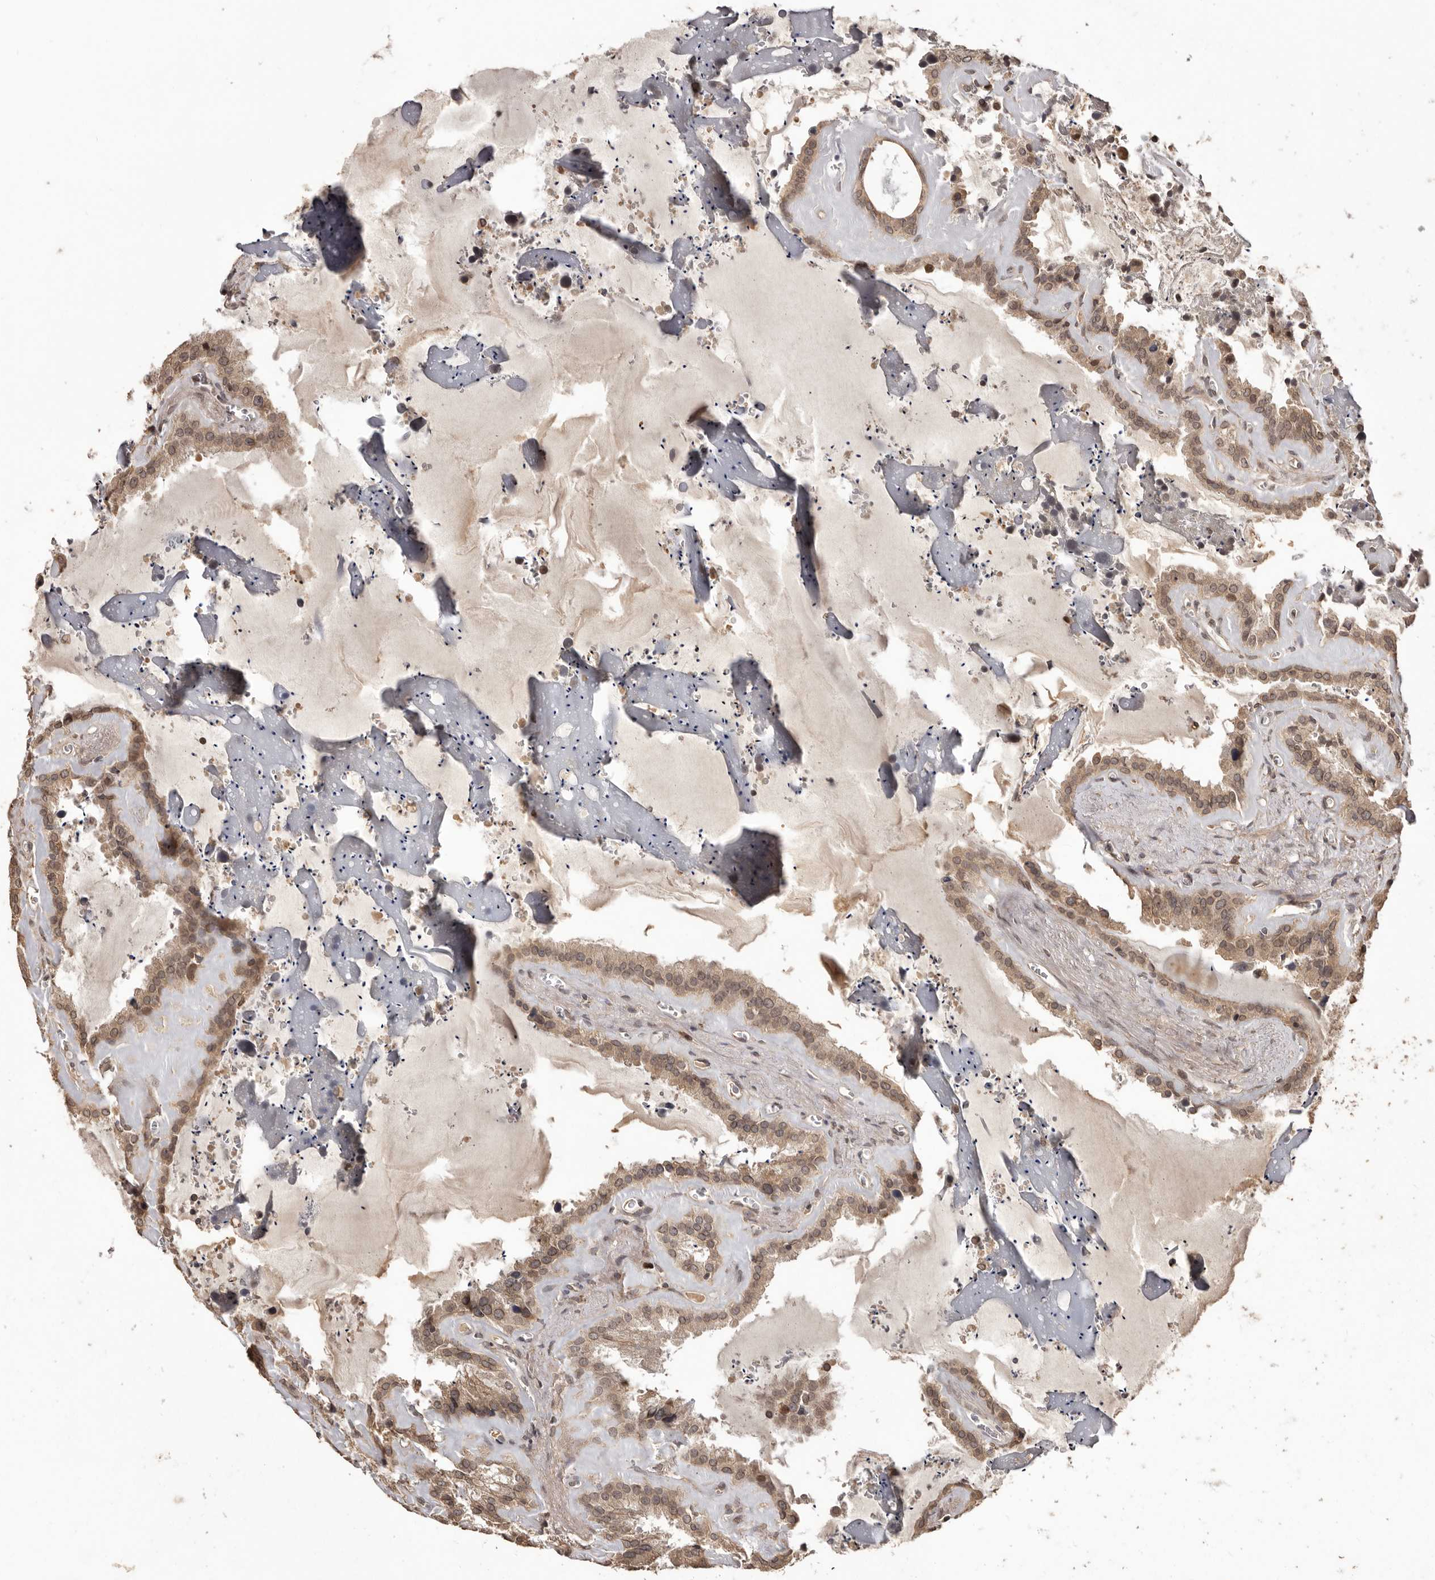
{"staining": {"intensity": "moderate", "quantity": "25%-75%", "location": "cytoplasmic/membranous,nuclear"}, "tissue": "seminal vesicle", "cell_type": "Glandular cells", "image_type": "normal", "snomed": [{"axis": "morphology", "description": "Normal tissue, NOS"}, {"axis": "topography", "description": "Prostate"}, {"axis": "topography", "description": "Seminal veicle"}], "caption": "Moderate cytoplasmic/membranous,nuclear protein positivity is present in about 25%-75% of glandular cells in seminal vesicle.", "gene": "NUP43", "patient": {"sex": "male", "age": 59}}